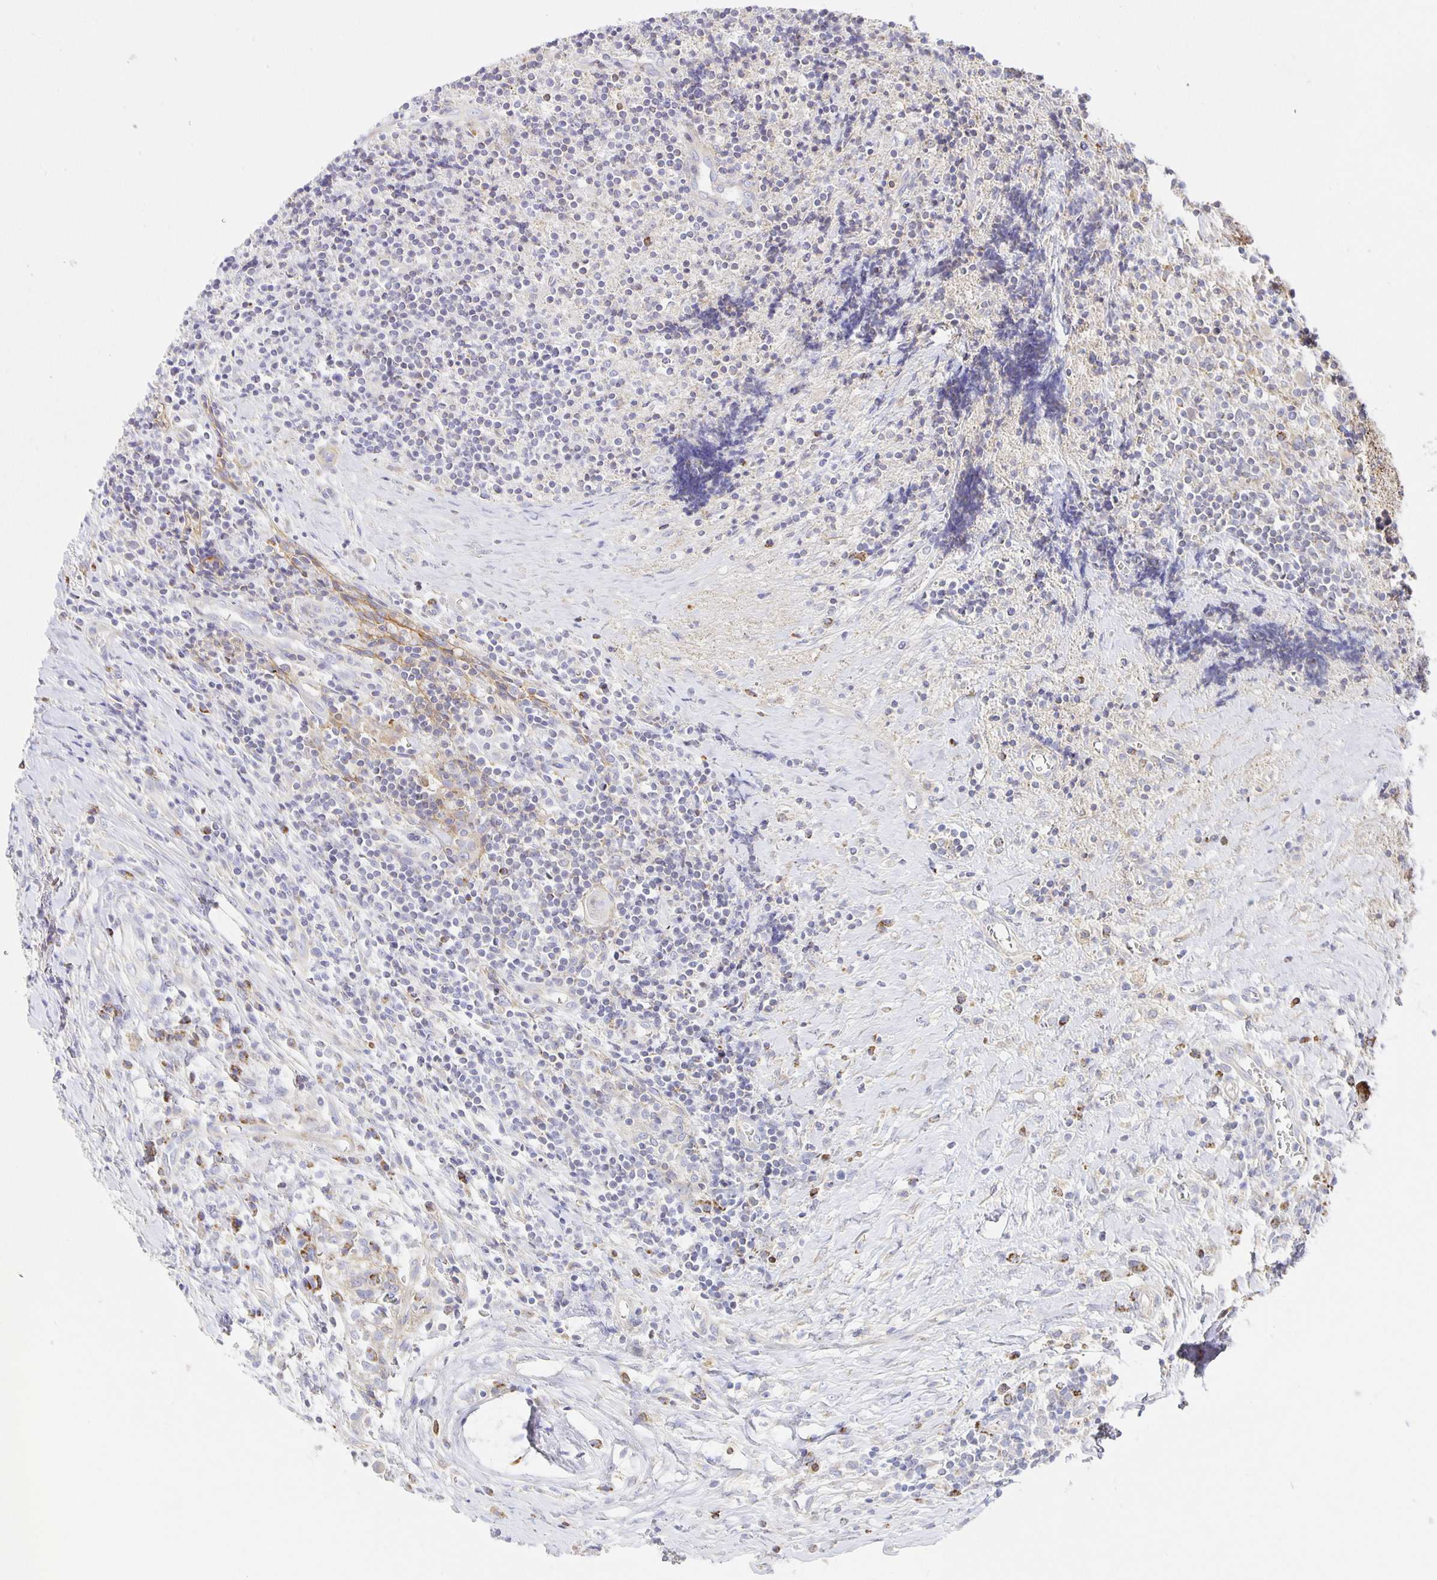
{"staining": {"intensity": "negative", "quantity": "none", "location": "none"}, "tissue": "lymphoma", "cell_type": "Tumor cells", "image_type": "cancer", "snomed": [{"axis": "morphology", "description": "Hodgkin's disease, NOS"}, {"axis": "topography", "description": "Thymus, NOS"}], "caption": "A histopathology image of human lymphoma is negative for staining in tumor cells.", "gene": "FLRT3", "patient": {"sex": "female", "age": 17}}